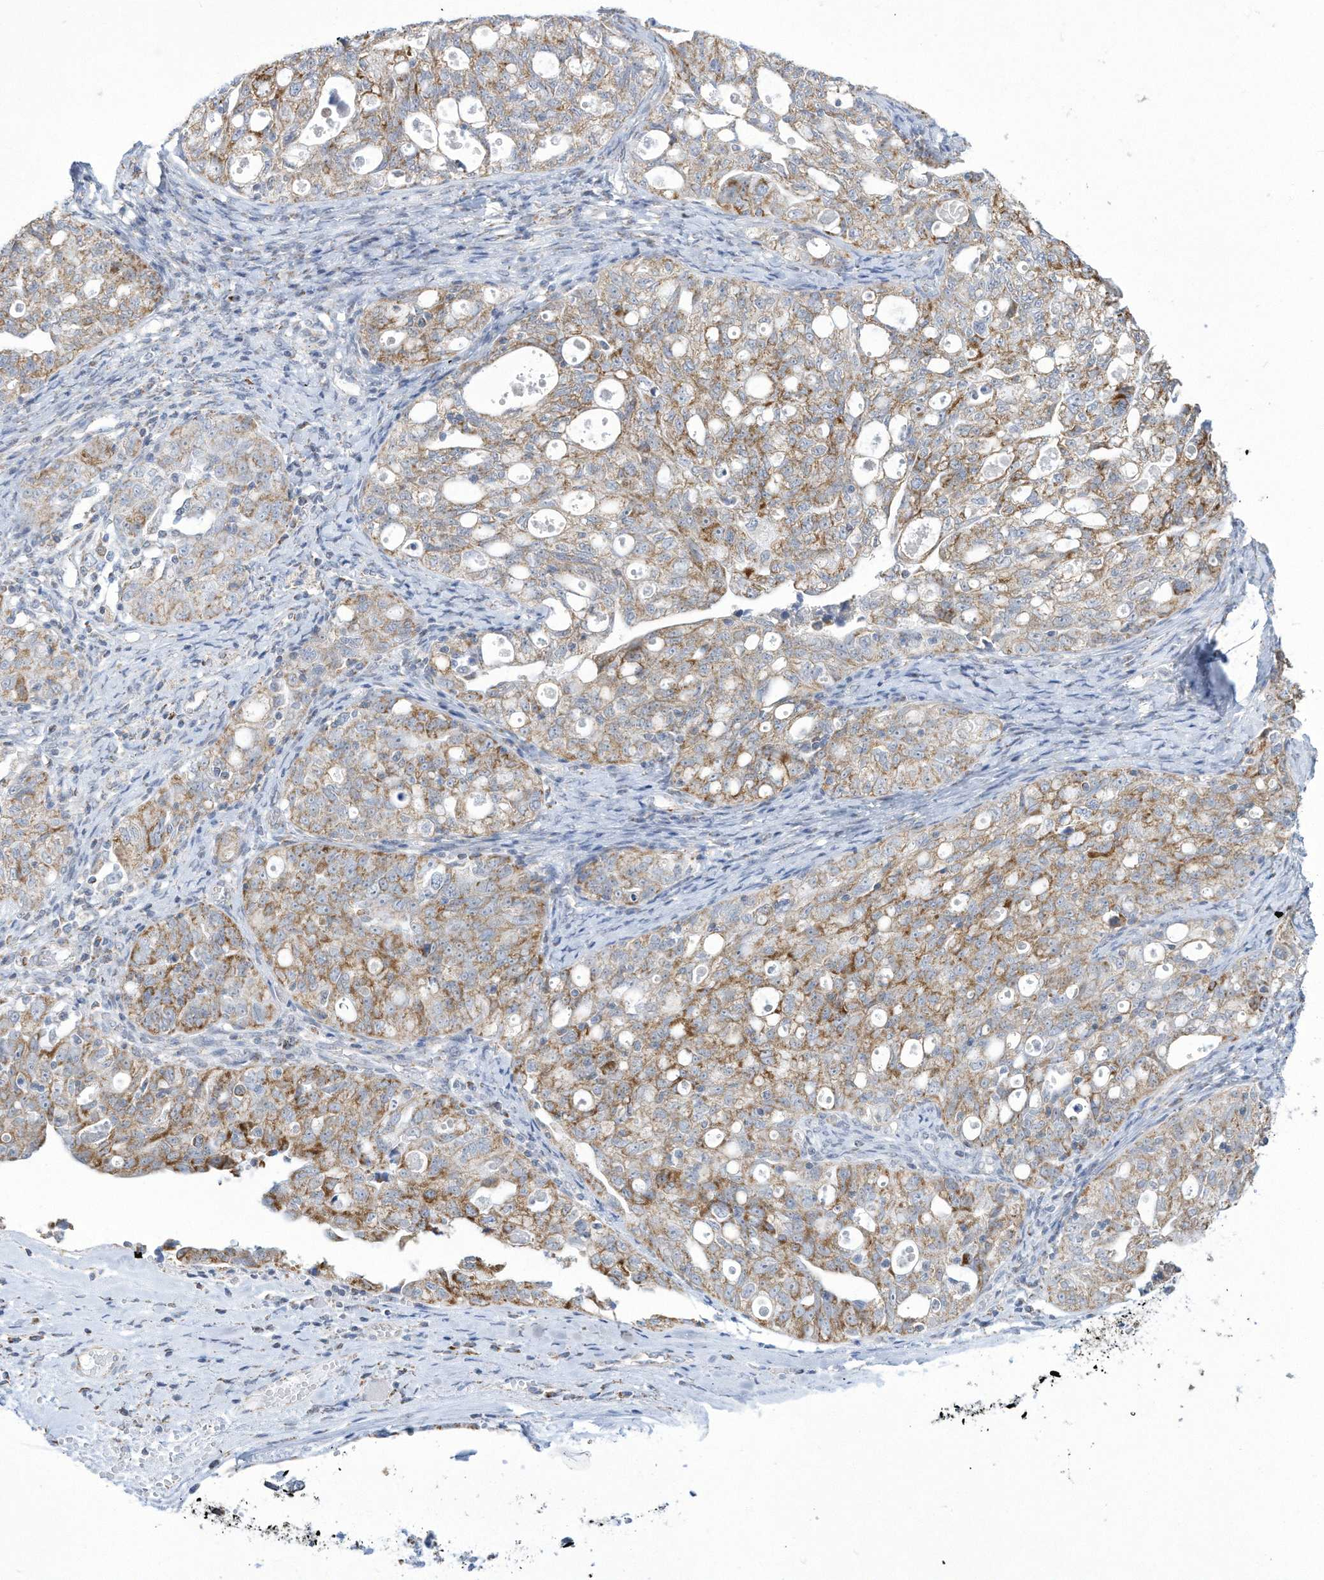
{"staining": {"intensity": "moderate", "quantity": ">75%", "location": "cytoplasmic/membranous"}, "tissue": "ovarian cancer", "cell_type": "Tumor cells", "image_type": "cancer", "snomed": [{"axis": "morphology", "description": "Carcinoma, NOS"}, {"axis": "morphology", "description": "Cystadenocarcinoma, serous, NOS"}, {"axis": "topography", "description": "Ovary"}], "caption": "This is an image of immunohistochemistry (IHC) staining of ovarian cancer (carcinoma), which shows moderate positivity in the cytoplasmic/membranous of tumor cells.", "gene": "ALDH6A1", "patient": {"sex": "female", "age": 69}}